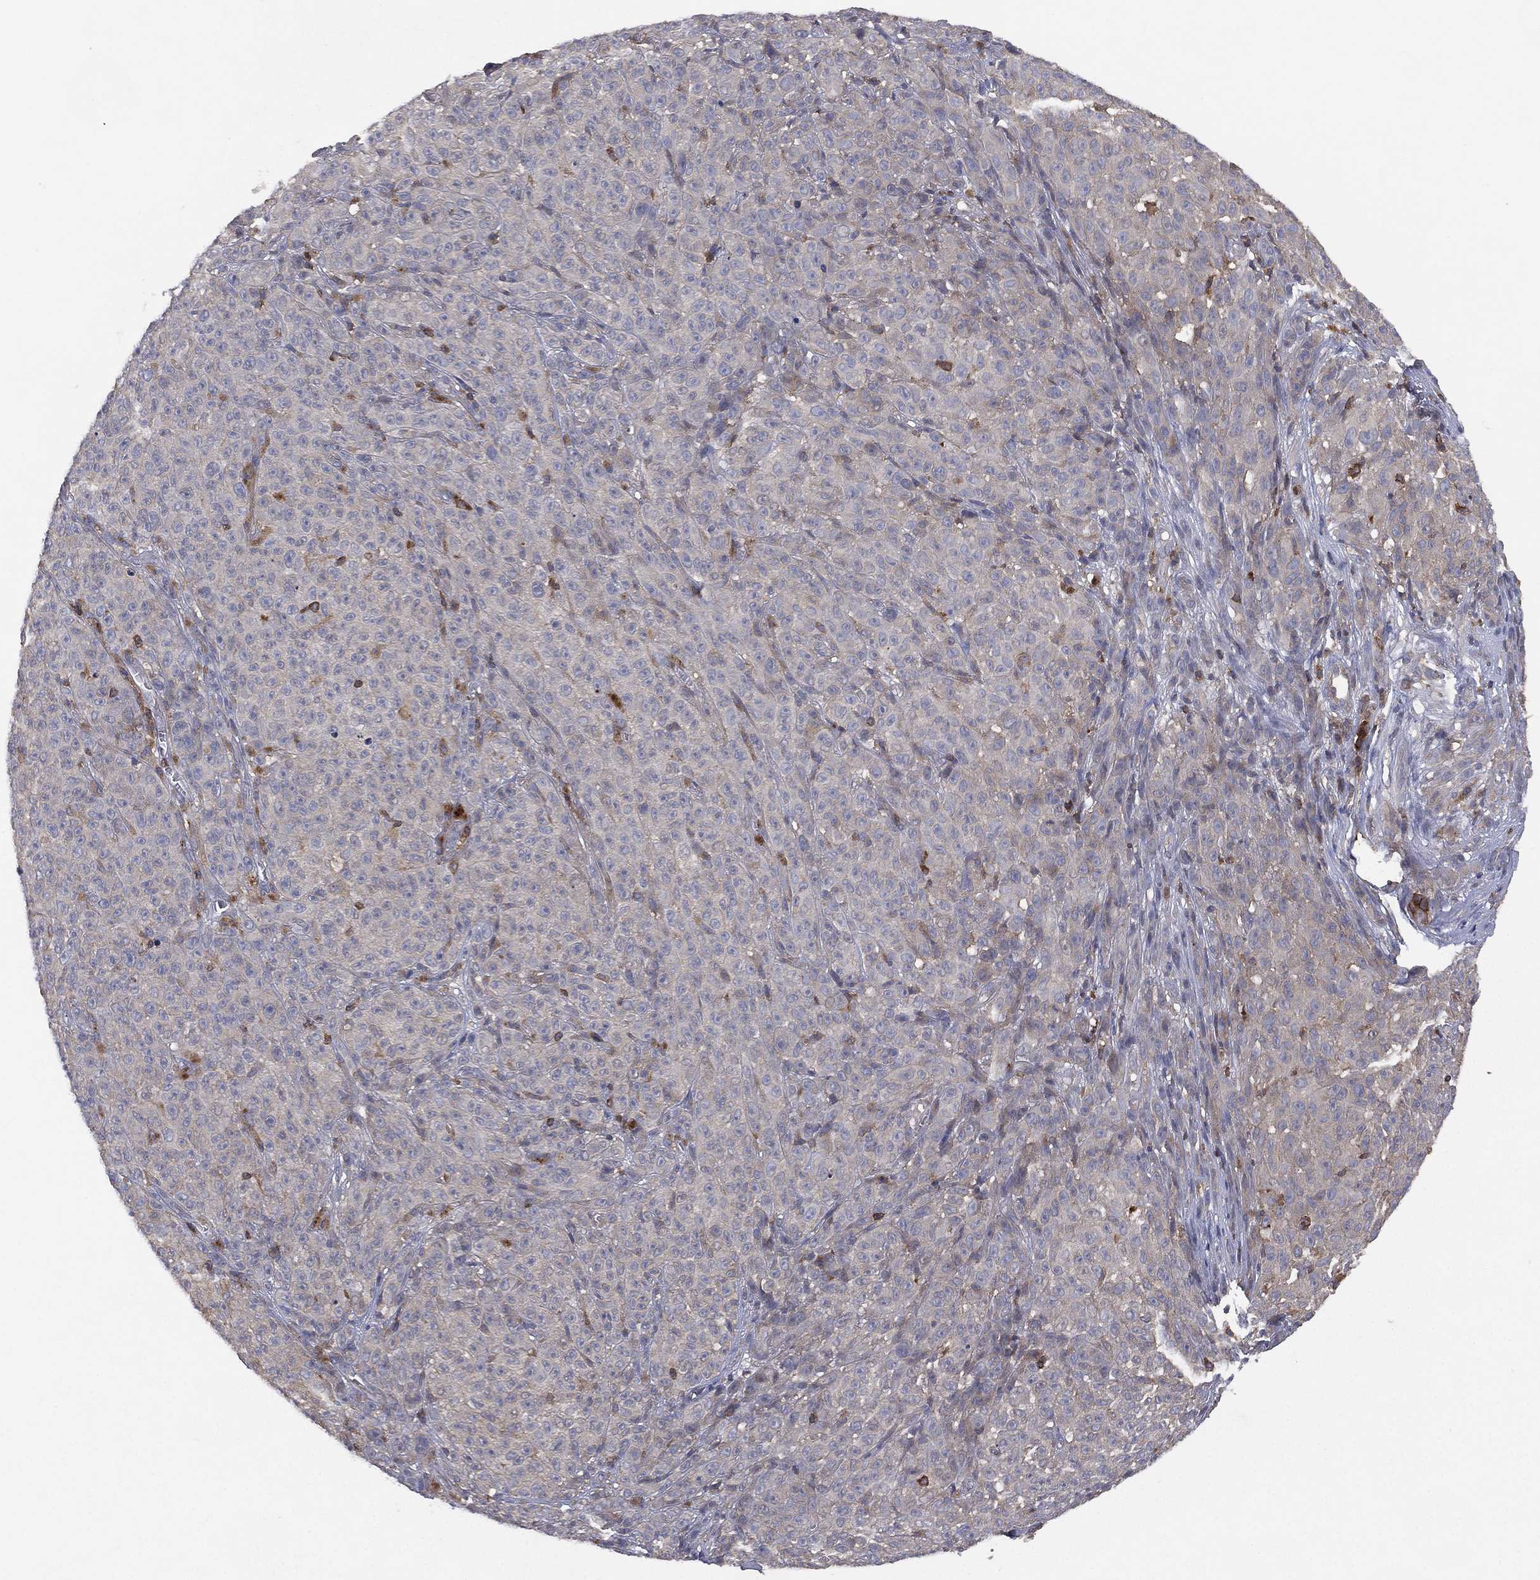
{"staining": {"intensity": "negative", "quantity": "none", "location": "none"}, "tissue": "melanoma", "cell_type": "Tumor cells", "image_type": "cancer", "snomed": [{"axis": "morphology", "description": "Malignant melanoma, NOS"}, {"axis": "topography", "description": "Skin"}], "caption": "The histopathology image shows no staining of tumor cells in malignant melanoma.", "gene": "DOCK8", "patient": {"sex": "female", "age": 82}}